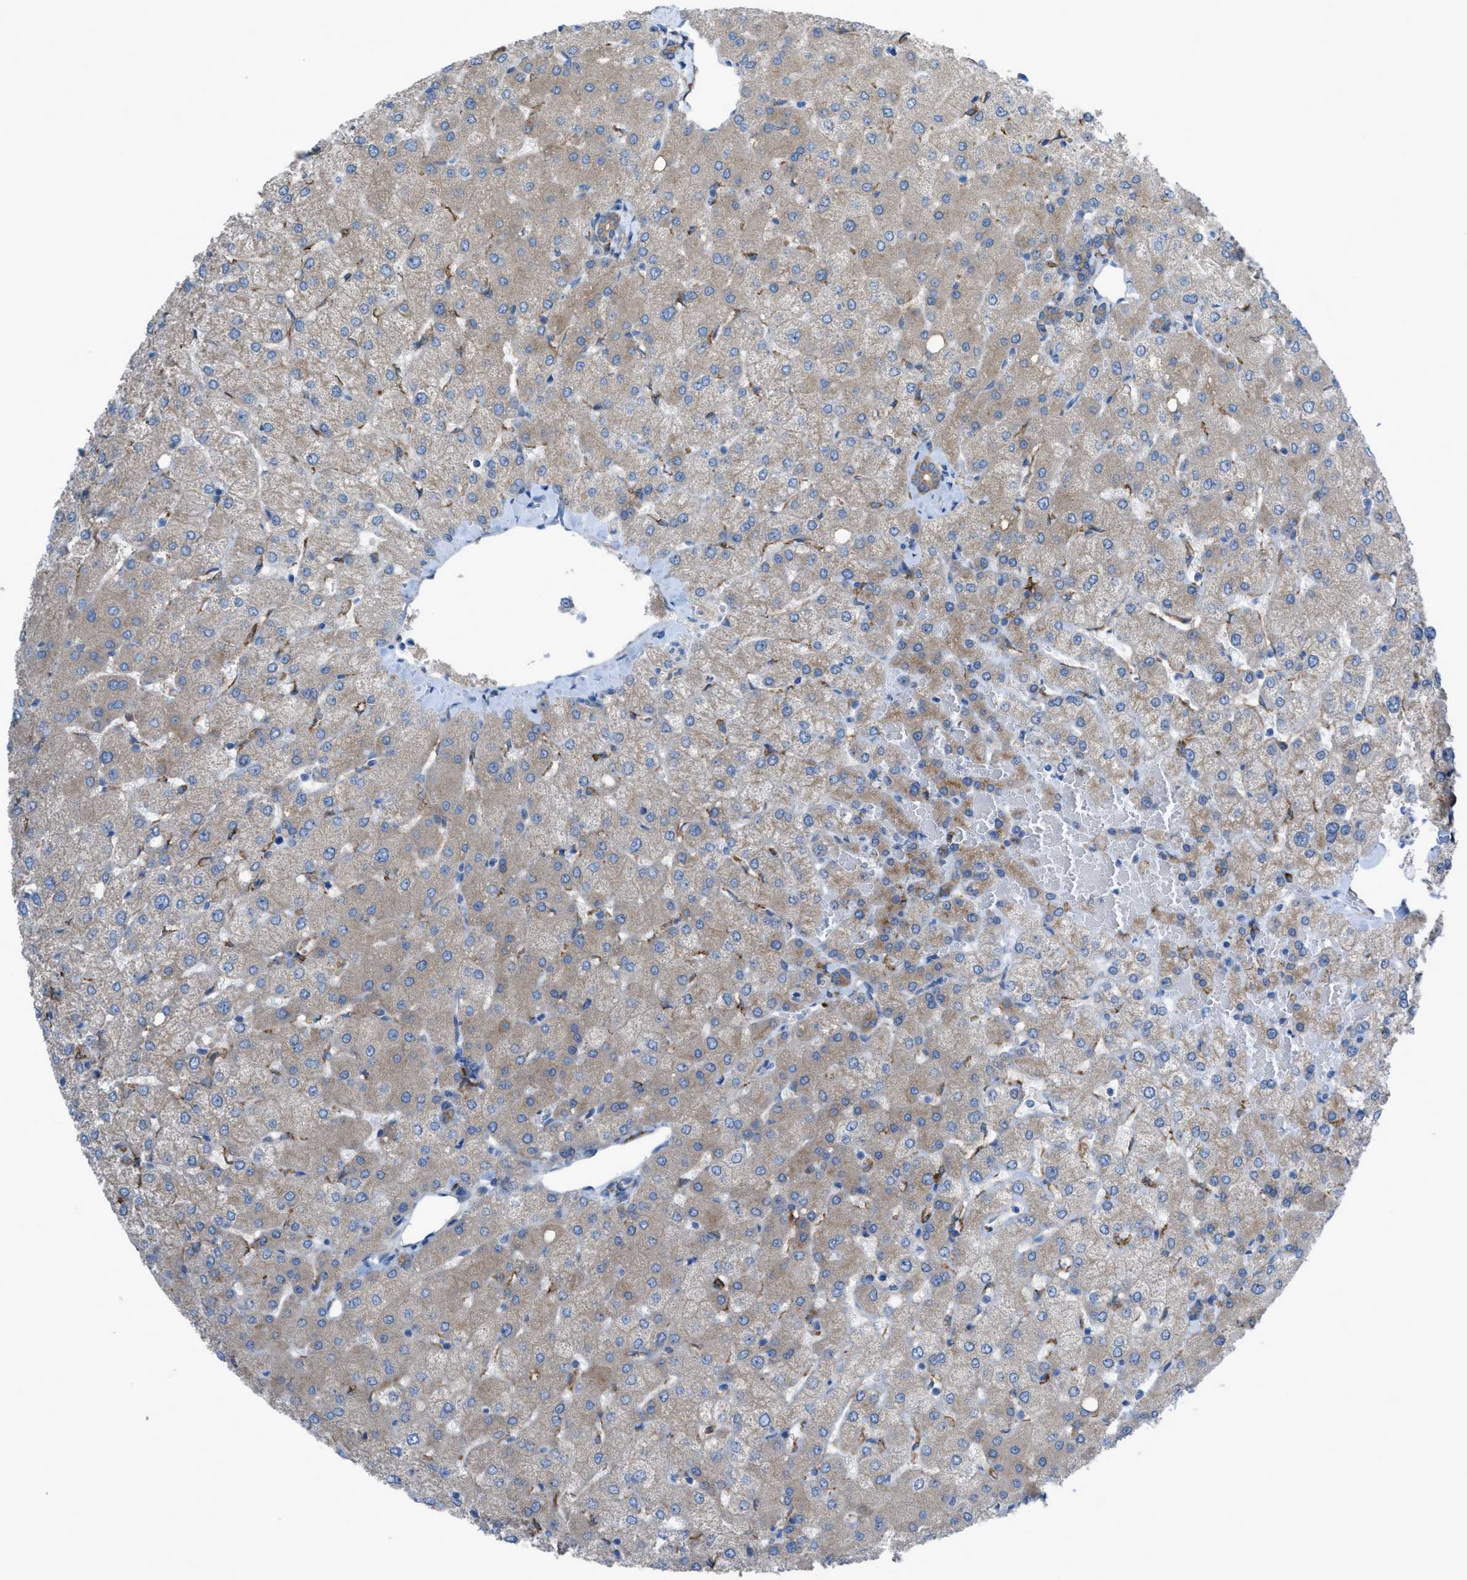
{"staining": {"intensity": "moderate", "quantity": "25%-75%", "location": "cytoplasmic/membranous"}, "tissue": "liver", "cell_type": "Cholangiocytes", "image_type": "normal", "snomed": [{"axis": "morphology", "description": "Normal tissue, NOS"}, {"axis": "topography", "description": "Liver"}], "caption": "Moderate cytoplasmic/membranous staining for a protein is seen in approximately 25%-75% of cholangiocytes of normal liver using immunohistochemistry.", "gene": "EGFR", "patient": {"sex": "female", "age": 54}}